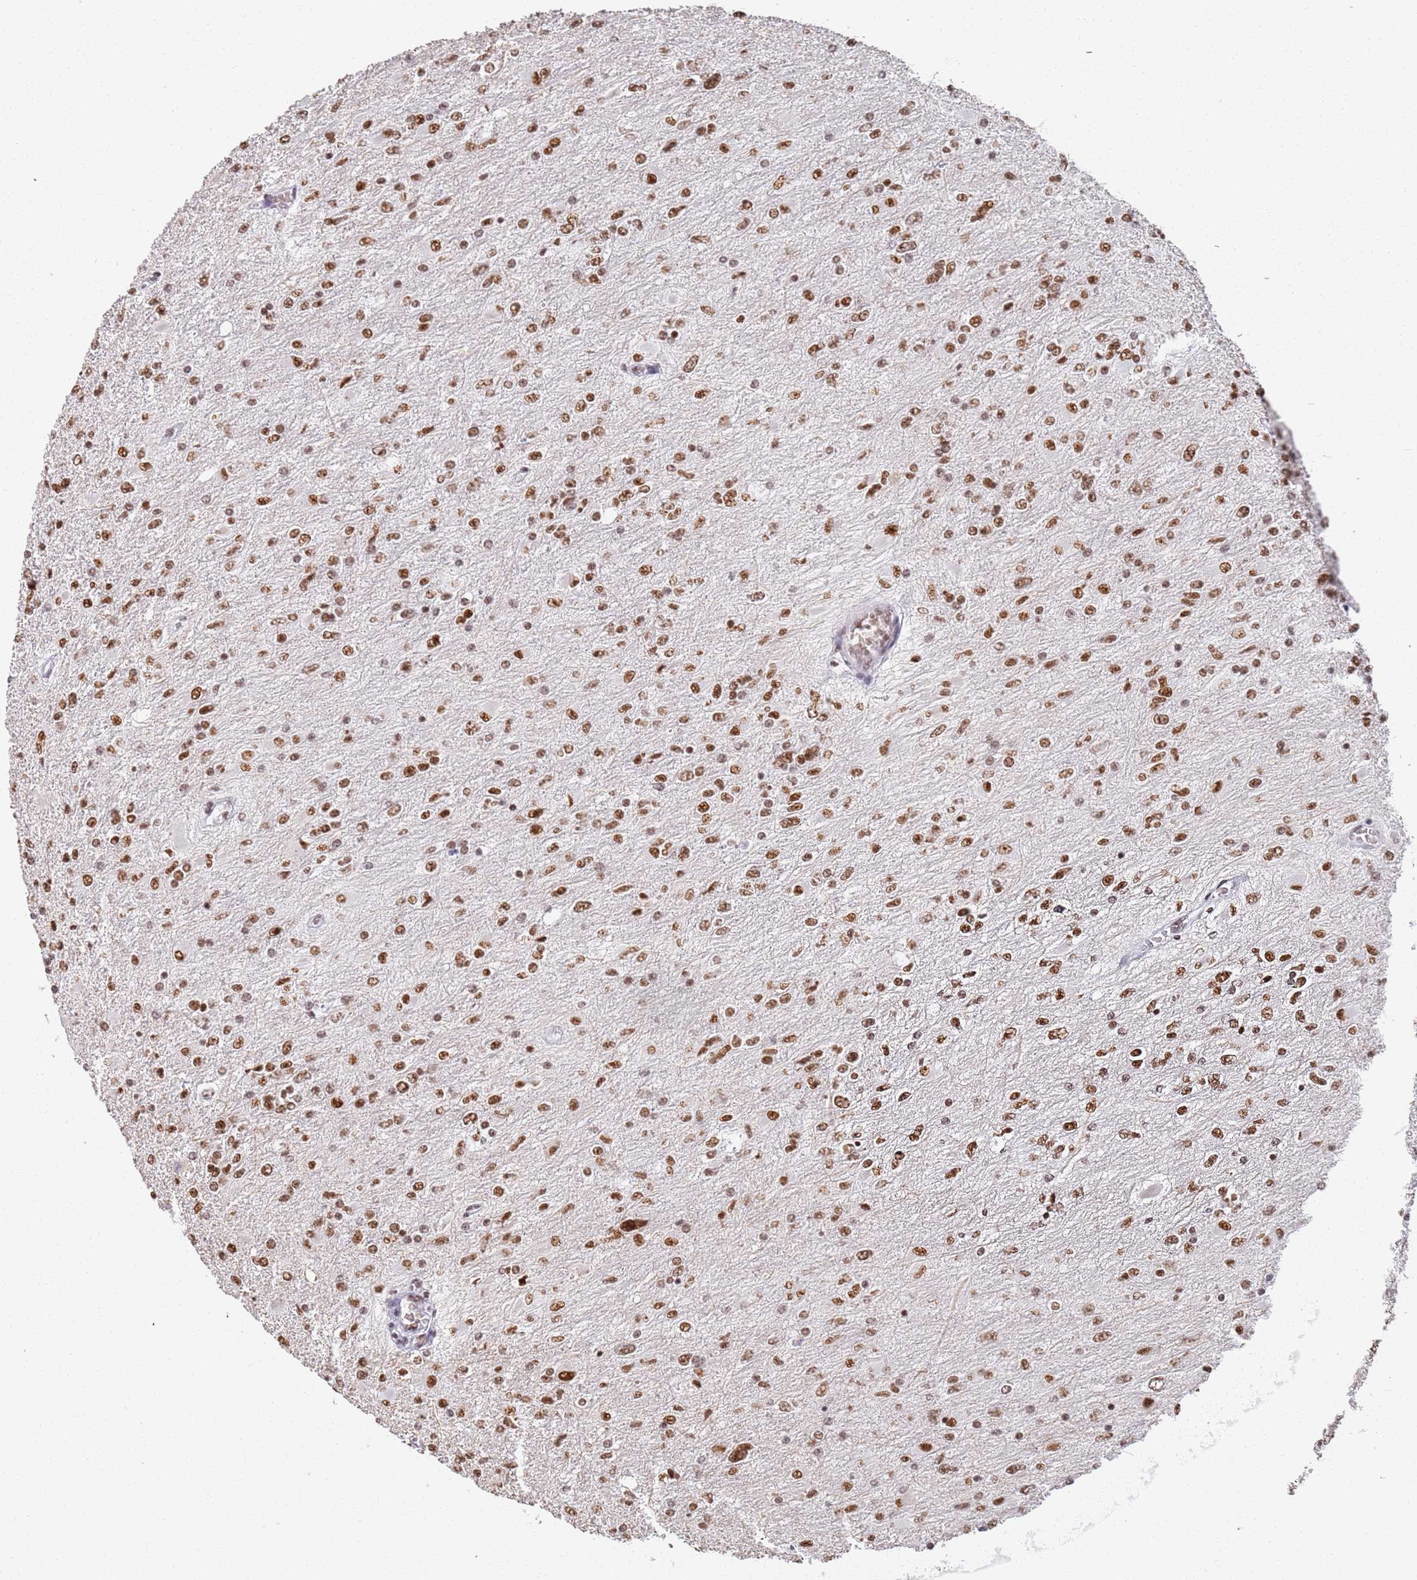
{"staining": {"intensity": "moderate", "quantity": ">75%", "location": "nuclear"}, "tissue": "glioma", "cell_type": "Tumor cells", "image_type": "cancer", "snomed": [{"axis": "morphology", "description": "Glioma, malignant, High grade"}, {"axis": "topography", "description": "Cerebral cortex"}], "caption": "Immunohistochemical staining of human glioma exhibits medium levels of moderate nuclear protein staining in approximately >75% of tumor cells.", "gene": "AKAP8L", "patient": {"sex": "female", "age": 36}}